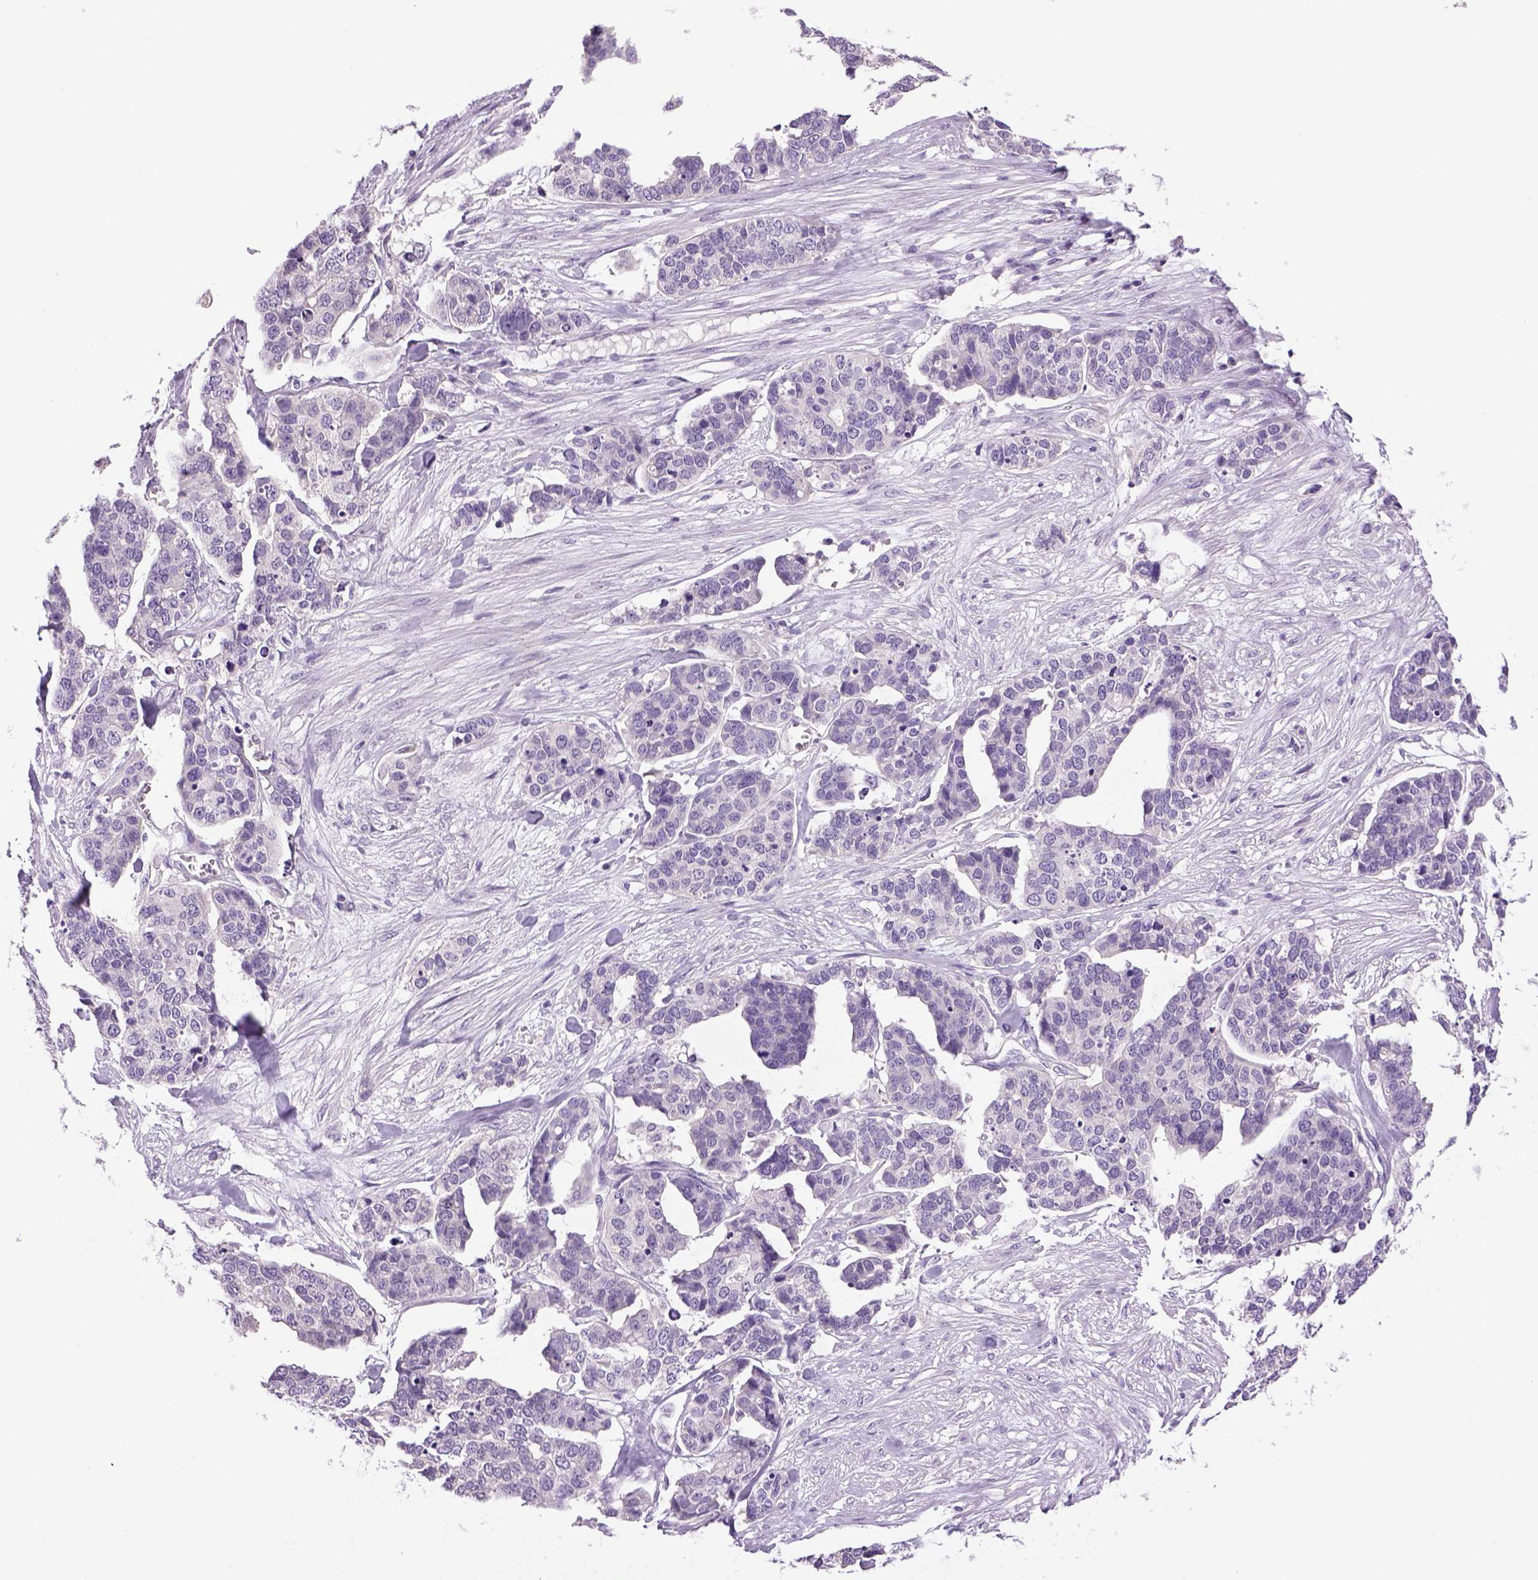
{"staining": {"intensity": "negative", "quantity": "none", "location": "none"}, "tissue": "ovarian cancer", "cell_type": "Tumor cells", "image_type": "cancer", "snomed": [{"axis": "morphology", "description": "Carcinoma, endometroid"}, {"axis": "topography", "description": "Ovary"}], "caption": "Immunohistochemical staining of endometroid carcinoma (ovarian) displays no significant expression in tumor cells. The staining is performed using DAB (3,3'-diaminobenzidine) brown chromogen with nuclei counter-stained in using hematoxylin.", "gene": "DBH", "patient": {"sex": "female", "age": 65}}